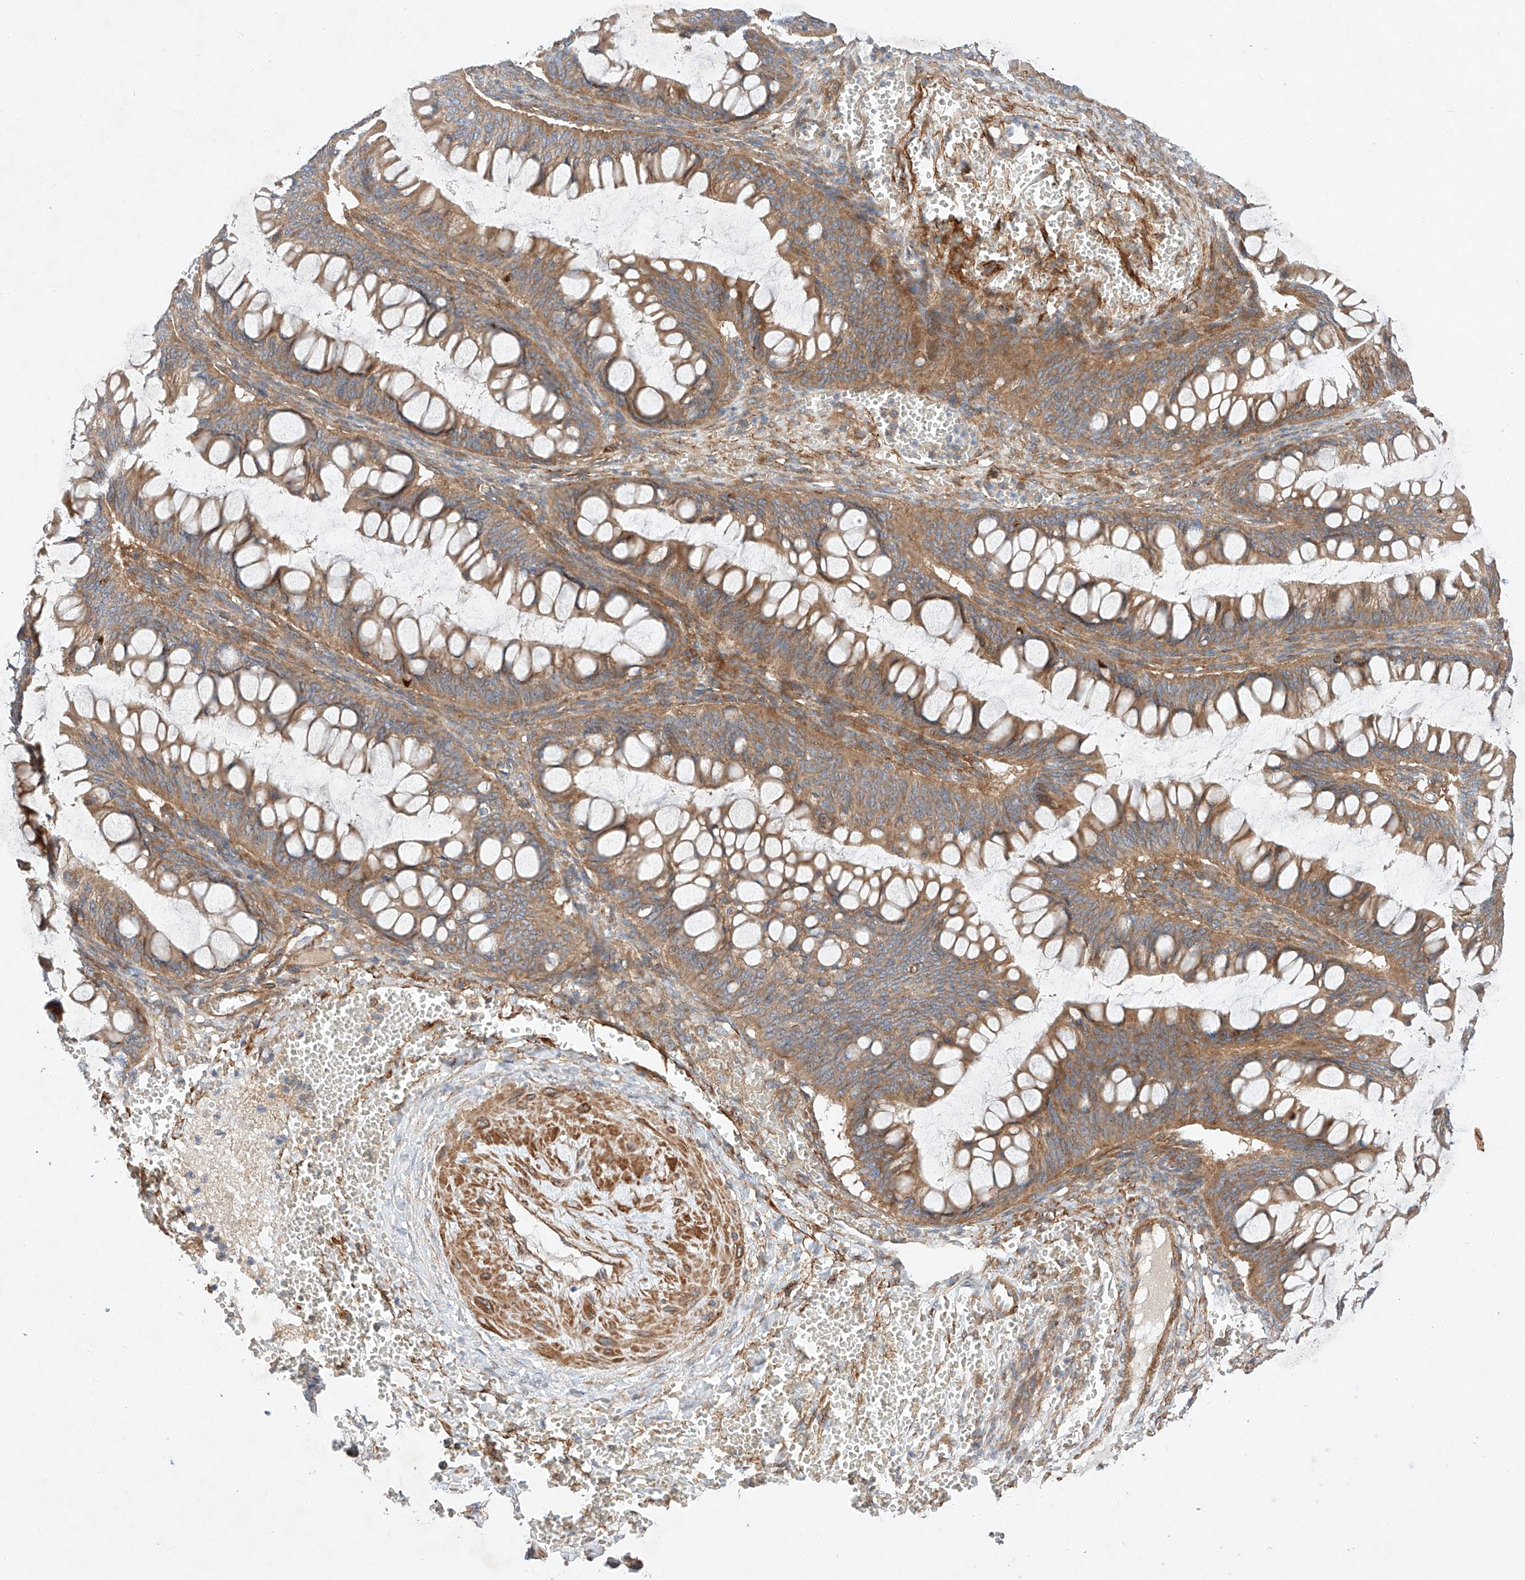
{"staining": {"intensity": "moderate", "quantity": ">75%", "location": "cytoplasmic/membranous"}, "tissue": "ovarian cancer", "cell_type": "Tumor cells", "image_type": "cancer", "snomed": [{"axis": "morphology", "description": "Cystadenocarcinoma, mucinous, NOS"}, {"axis": "topography", "description": "Ovary"}], "caption": "An immunohistochemistry photomicrograph of neoplastic tissue is shown. Protein staining in brown labels moderate cytoplasmic/membranous positivity in ovarian mucinous cystadenocarcinoma within tumor cells.", "gene": "RAB23", "patient": {"sex": "female", "age": 73}}